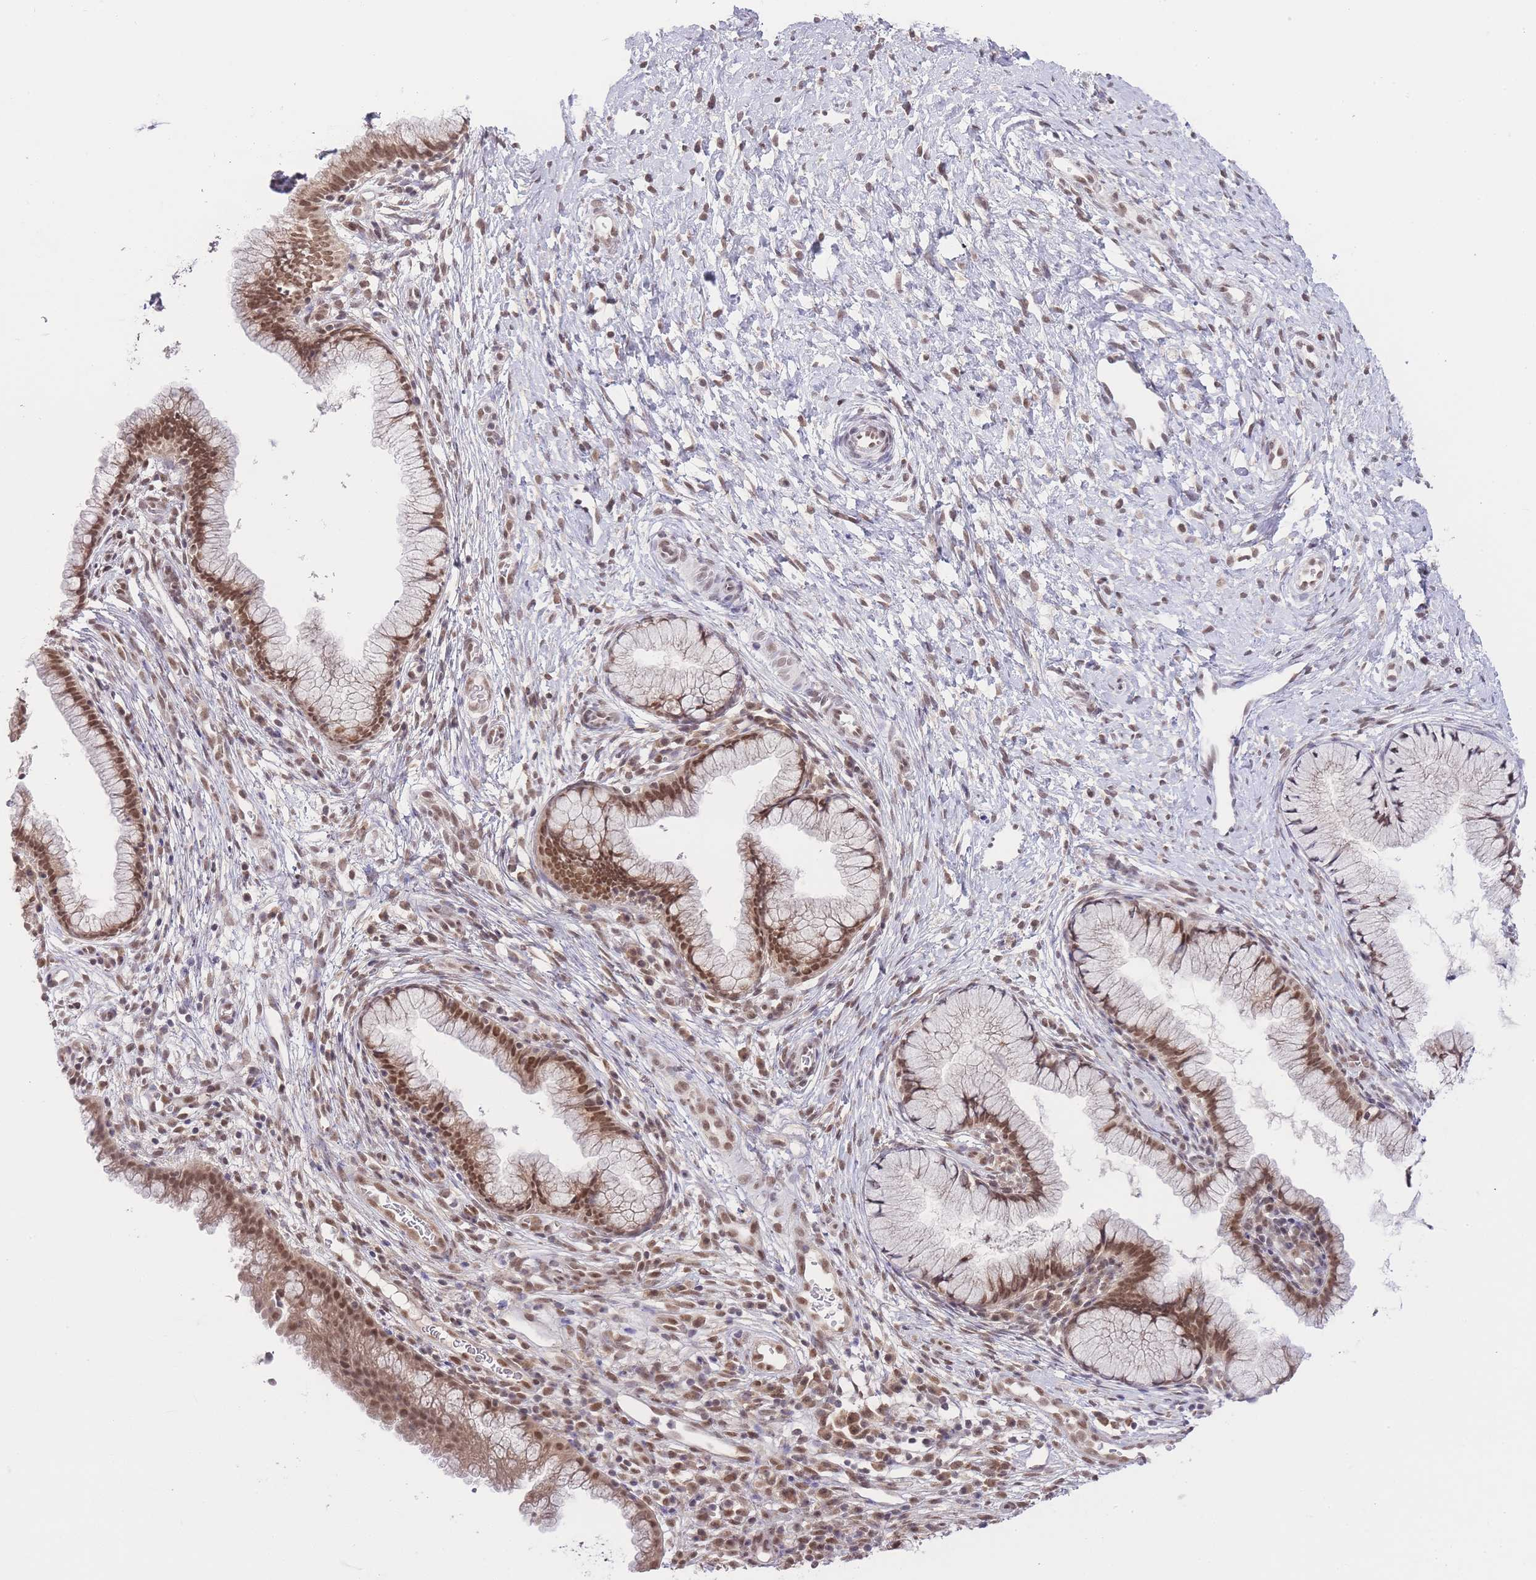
{"staining": {"intensity": "moderate", "quantity": ">75%", "location": "cytoplasmic/membranous,nuclear"}, "tissue": "cervix", "cell_type": "Glandular cells", "image_type": "normal", "snomed": [{"axis": "morphology", "description": "Normal tissue, NOS"}, {"axis": "topography", "description": "Cervix"}], "caption": "Approximately >75% of glandular cells in normal human cervix show moderate cytoplasmic/membranous,nuclear protein staining as visualized by brown immunohistochemical staining.", "gene": "TMED3", "patient": {"sex": "female", "age": 36}}